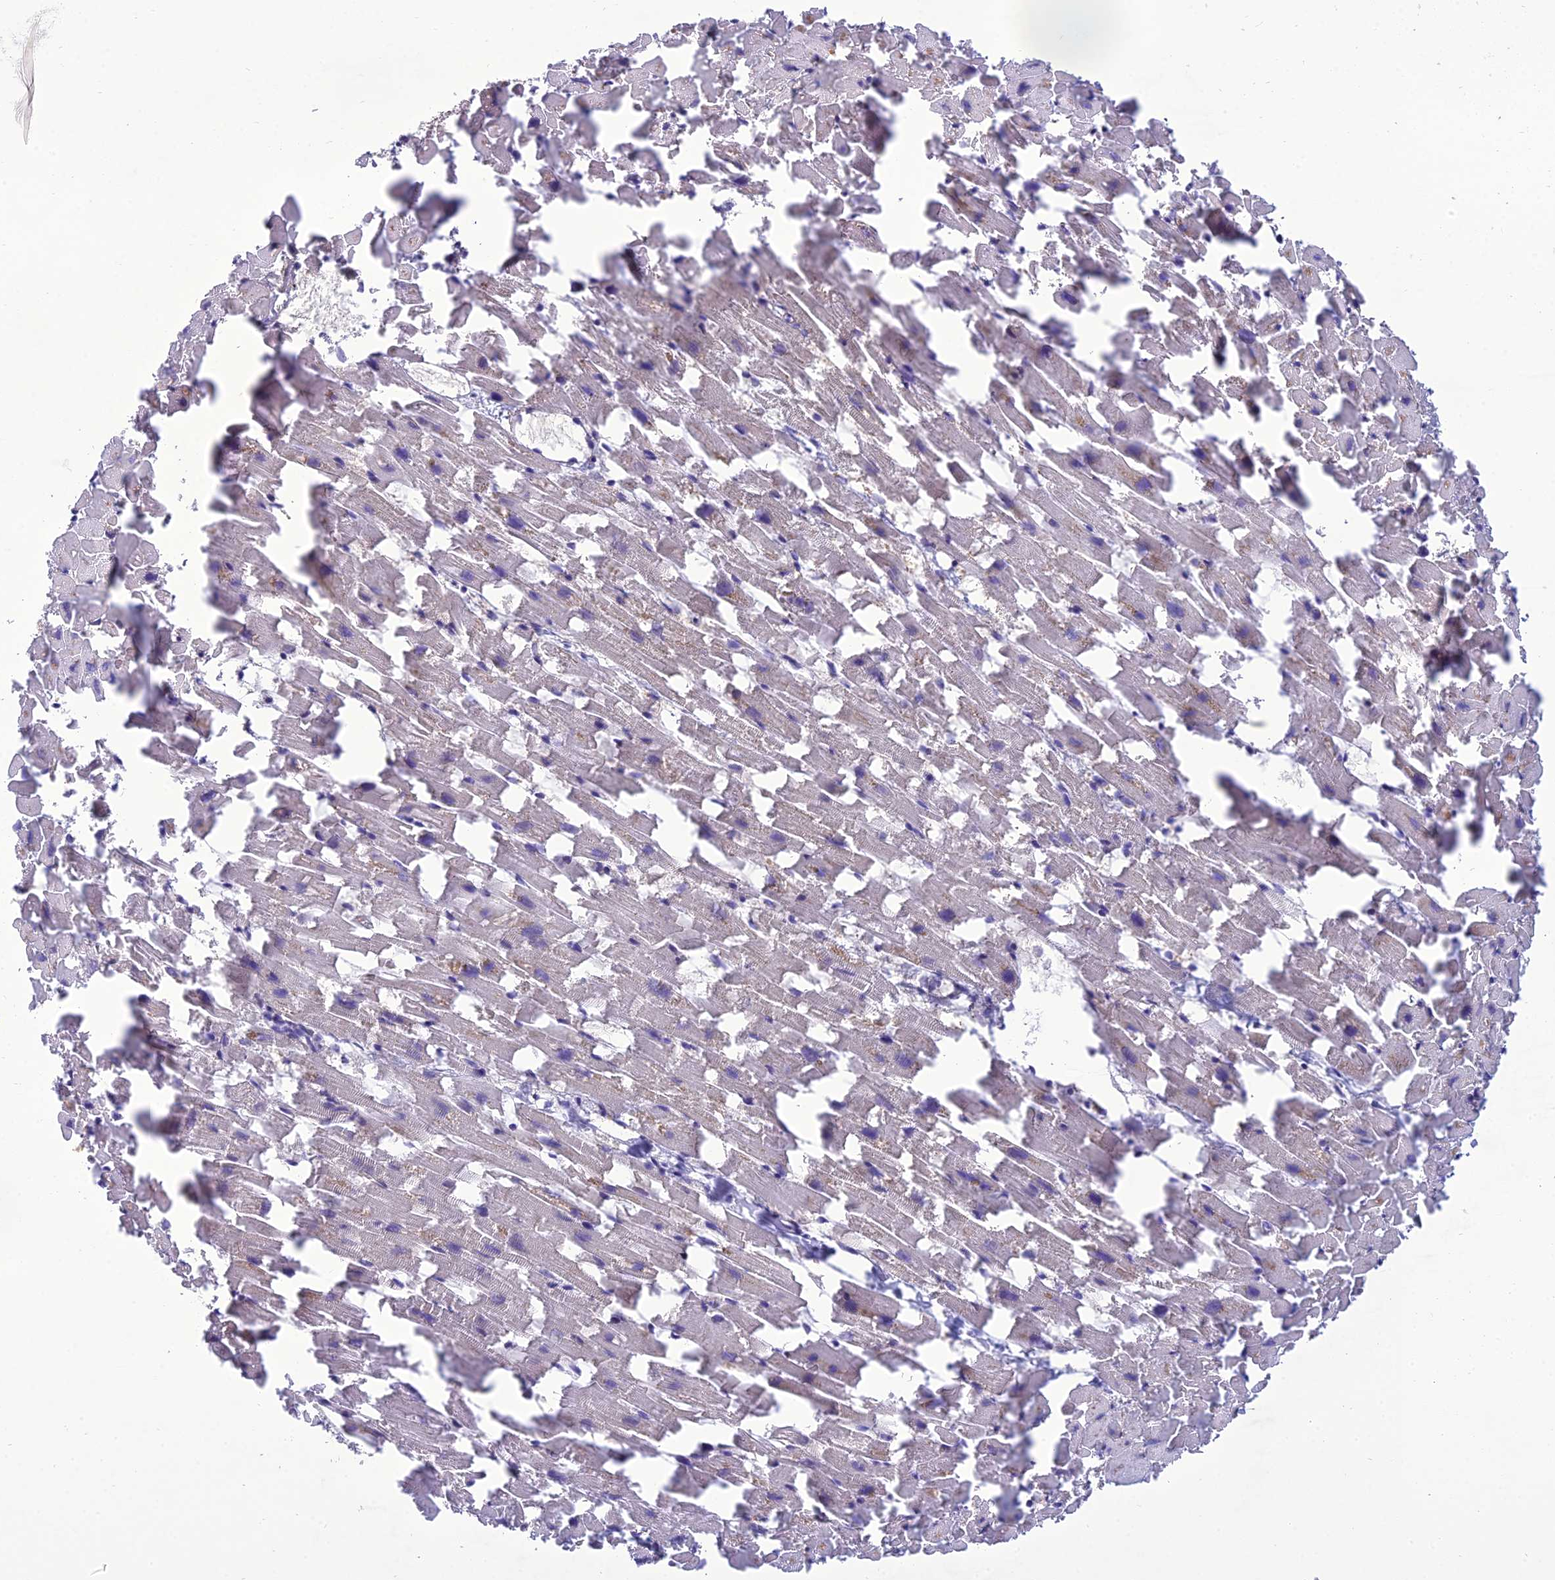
{"staining": {"intensity": "negative", "quantity": "none", "location": "none"}, "tissue": "heart muscle", "cell_type": "Cardiomyocytes", "image_type": "normal", "snomed": [{"axis": "morphology", "description": "Normal tissue, NOS"}, {"axis": "topography", "description": "Heart"}], "caption": "Cardiomyocytes show no significant staining in benign heart muscle.", "gene": "ANKS4B", "patient": {"sex": "female", "age": 64}}